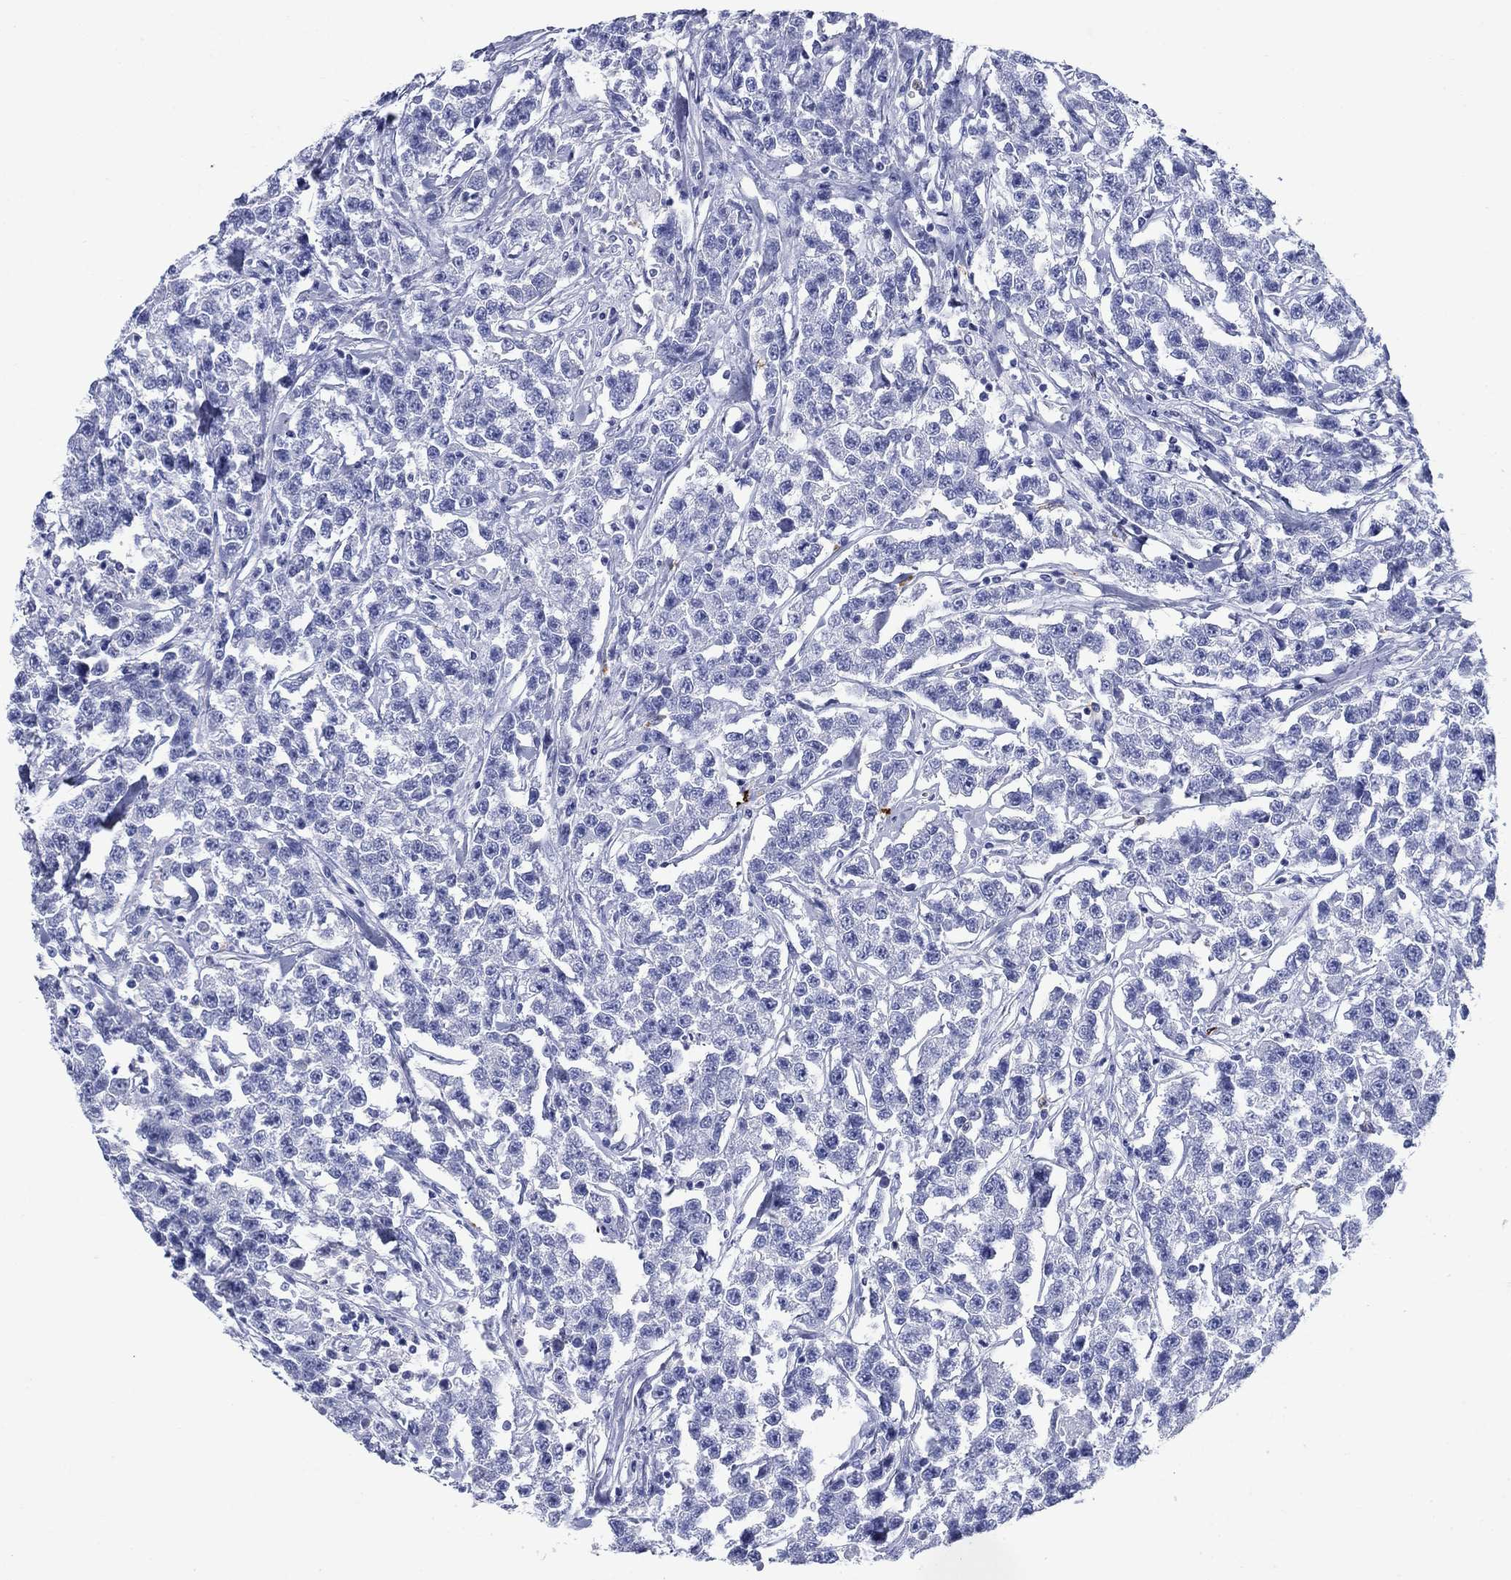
{"staining": {"intensity": "negative", "quantity": "none", "location": "none"}, "tissue": "testis cancer", "cell_type": "Tumor cells", "image_type": "cancer", "snomed": [{"axis": "morphology", "description": "Seminoma, NOS"}, {"axis": "topography", "description": "Testis"}], "caption": "DAB immunohistochemical staining of testis seminoma shows no significant staining in tumor cells.", "gene": "AZU1", "patient": {"sex": "male", "age": 59}}